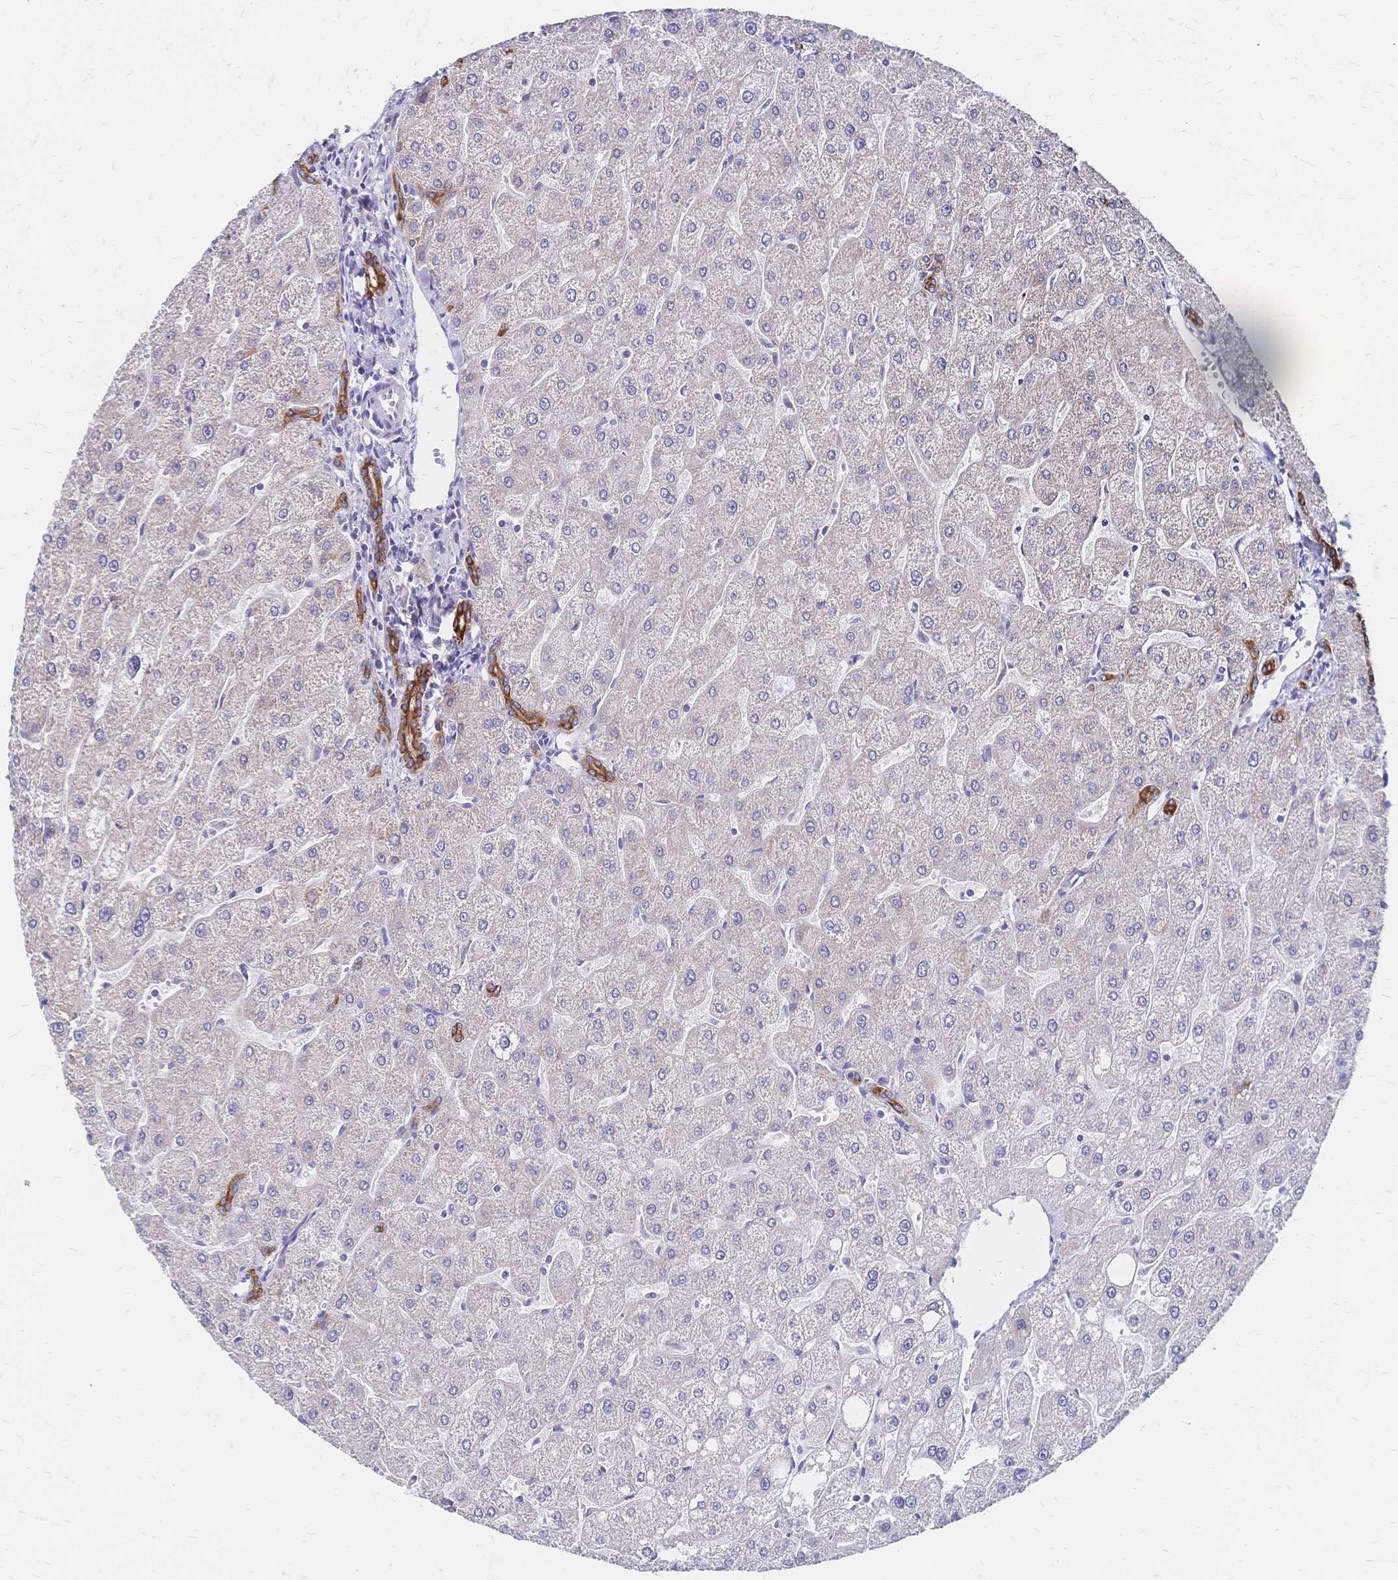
{"staining": {"intensity": "strong", "quantity": ">75%", "location": "cytoplasmic/membranous"}, "tissue": "liver", "cell_type": "Cholangiocytes", "image_type": "normal", "snomed": [{"axis": "morphology", "description": "Normal tissue, NOS"}, {"axis": "topography", "description": "Liver"}], "caption": "IHC of benign liver shows high levels of strong cytoplasmic/membranous expression in about >75% of cholangiocytes. The protein of interest is stained brown, and the nuclei are stained in blue (DAB IHC with brightfield microscopy, high magnification).", "gene": "DTNB", "patient": {"sex": "male", "age": 67}}